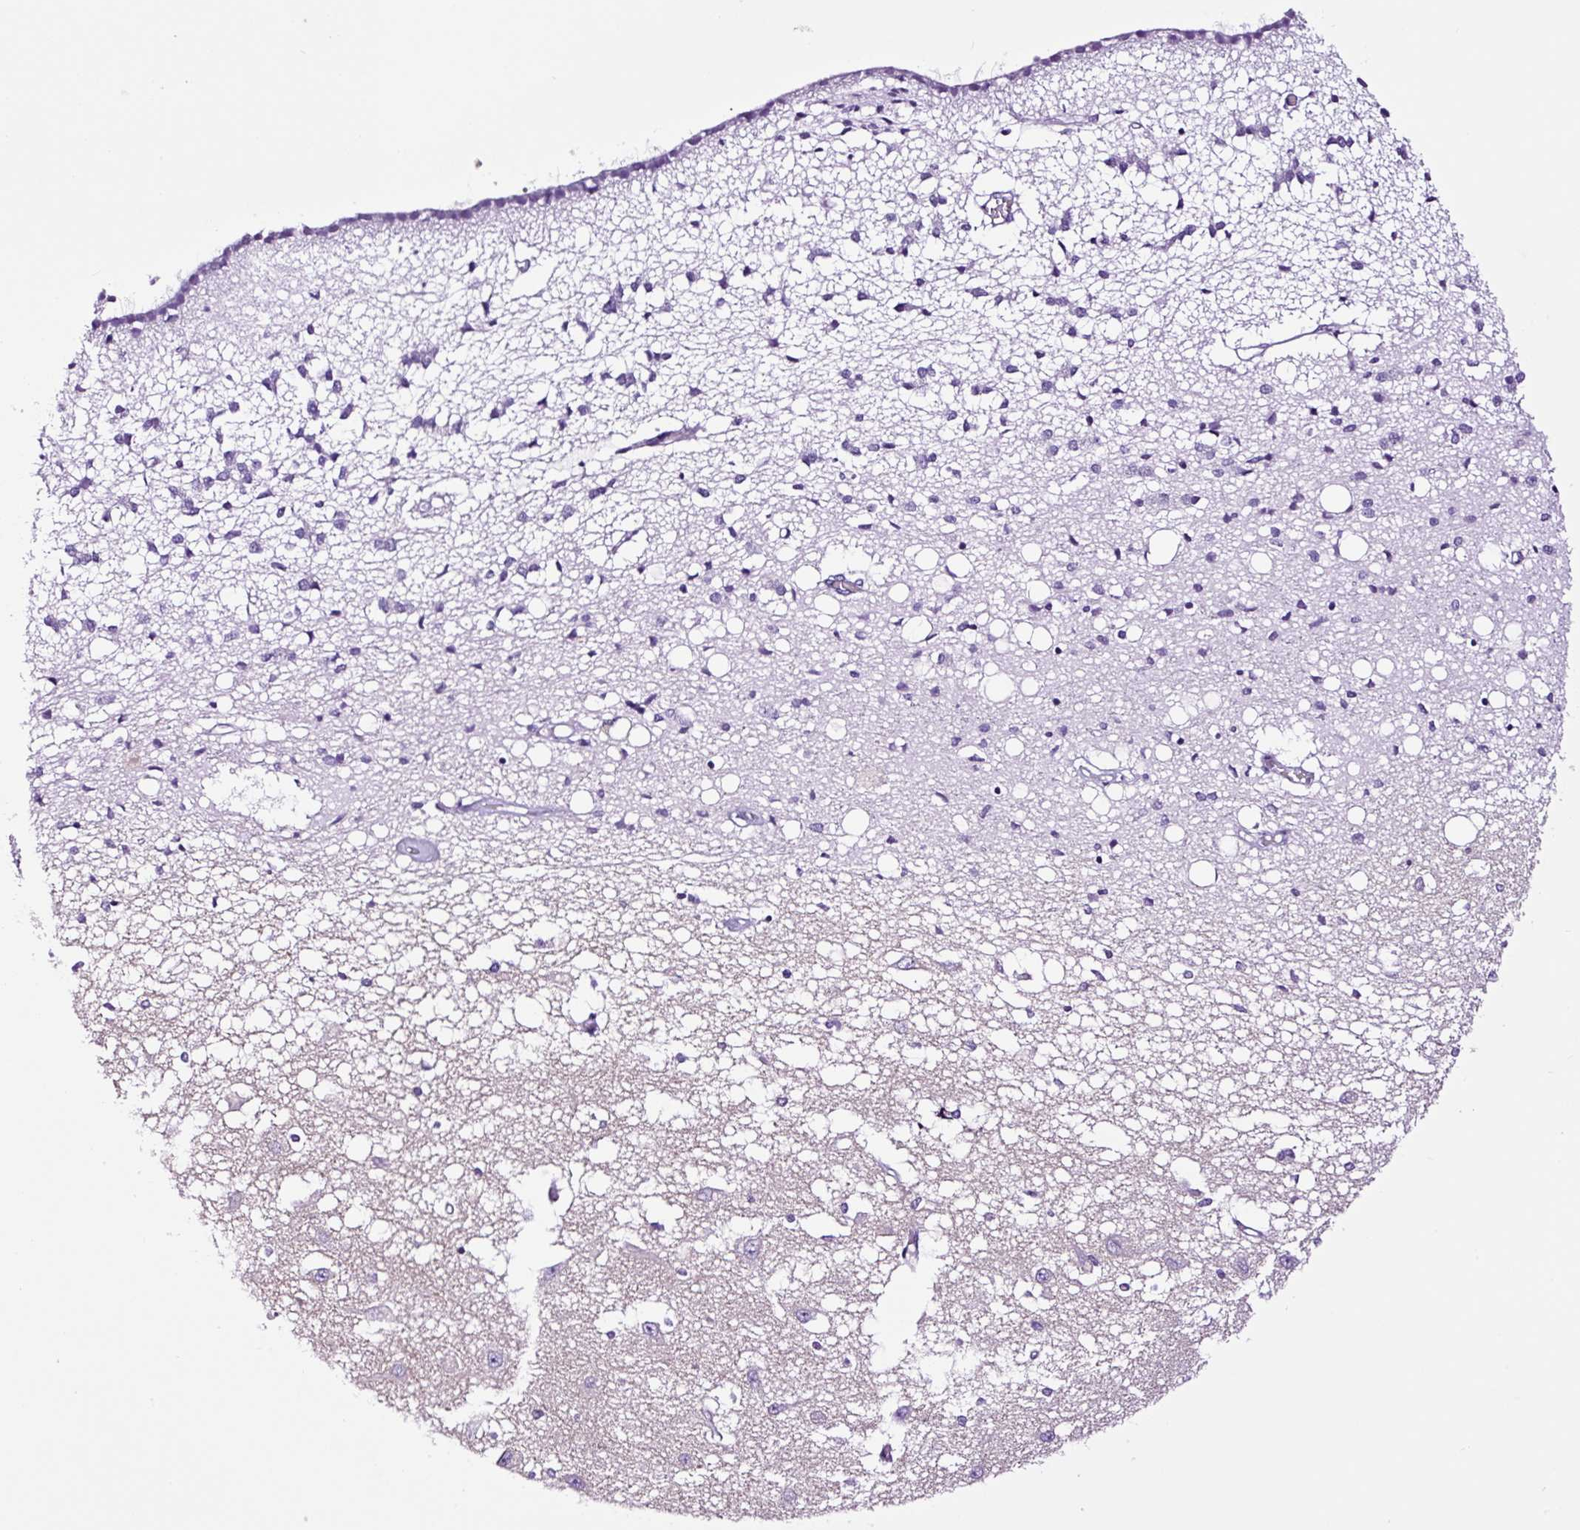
{"staining": {"intensity": "negative", "quantity": "none", "location": "none"}, "tissue": "caudate", "cell_type": "Glial cells", "image_type": "normal", "snomed": [{"axis": "morphology", "description": "Normal tissue, NOS"}, {"axis": "topography", "description": "Lateral ventricle wall"}], "caption": "The image reveals no staining of glial cells in benign caudate.", "gene": "FBXL7", "patient": {"sex": "male", "age": 70}}